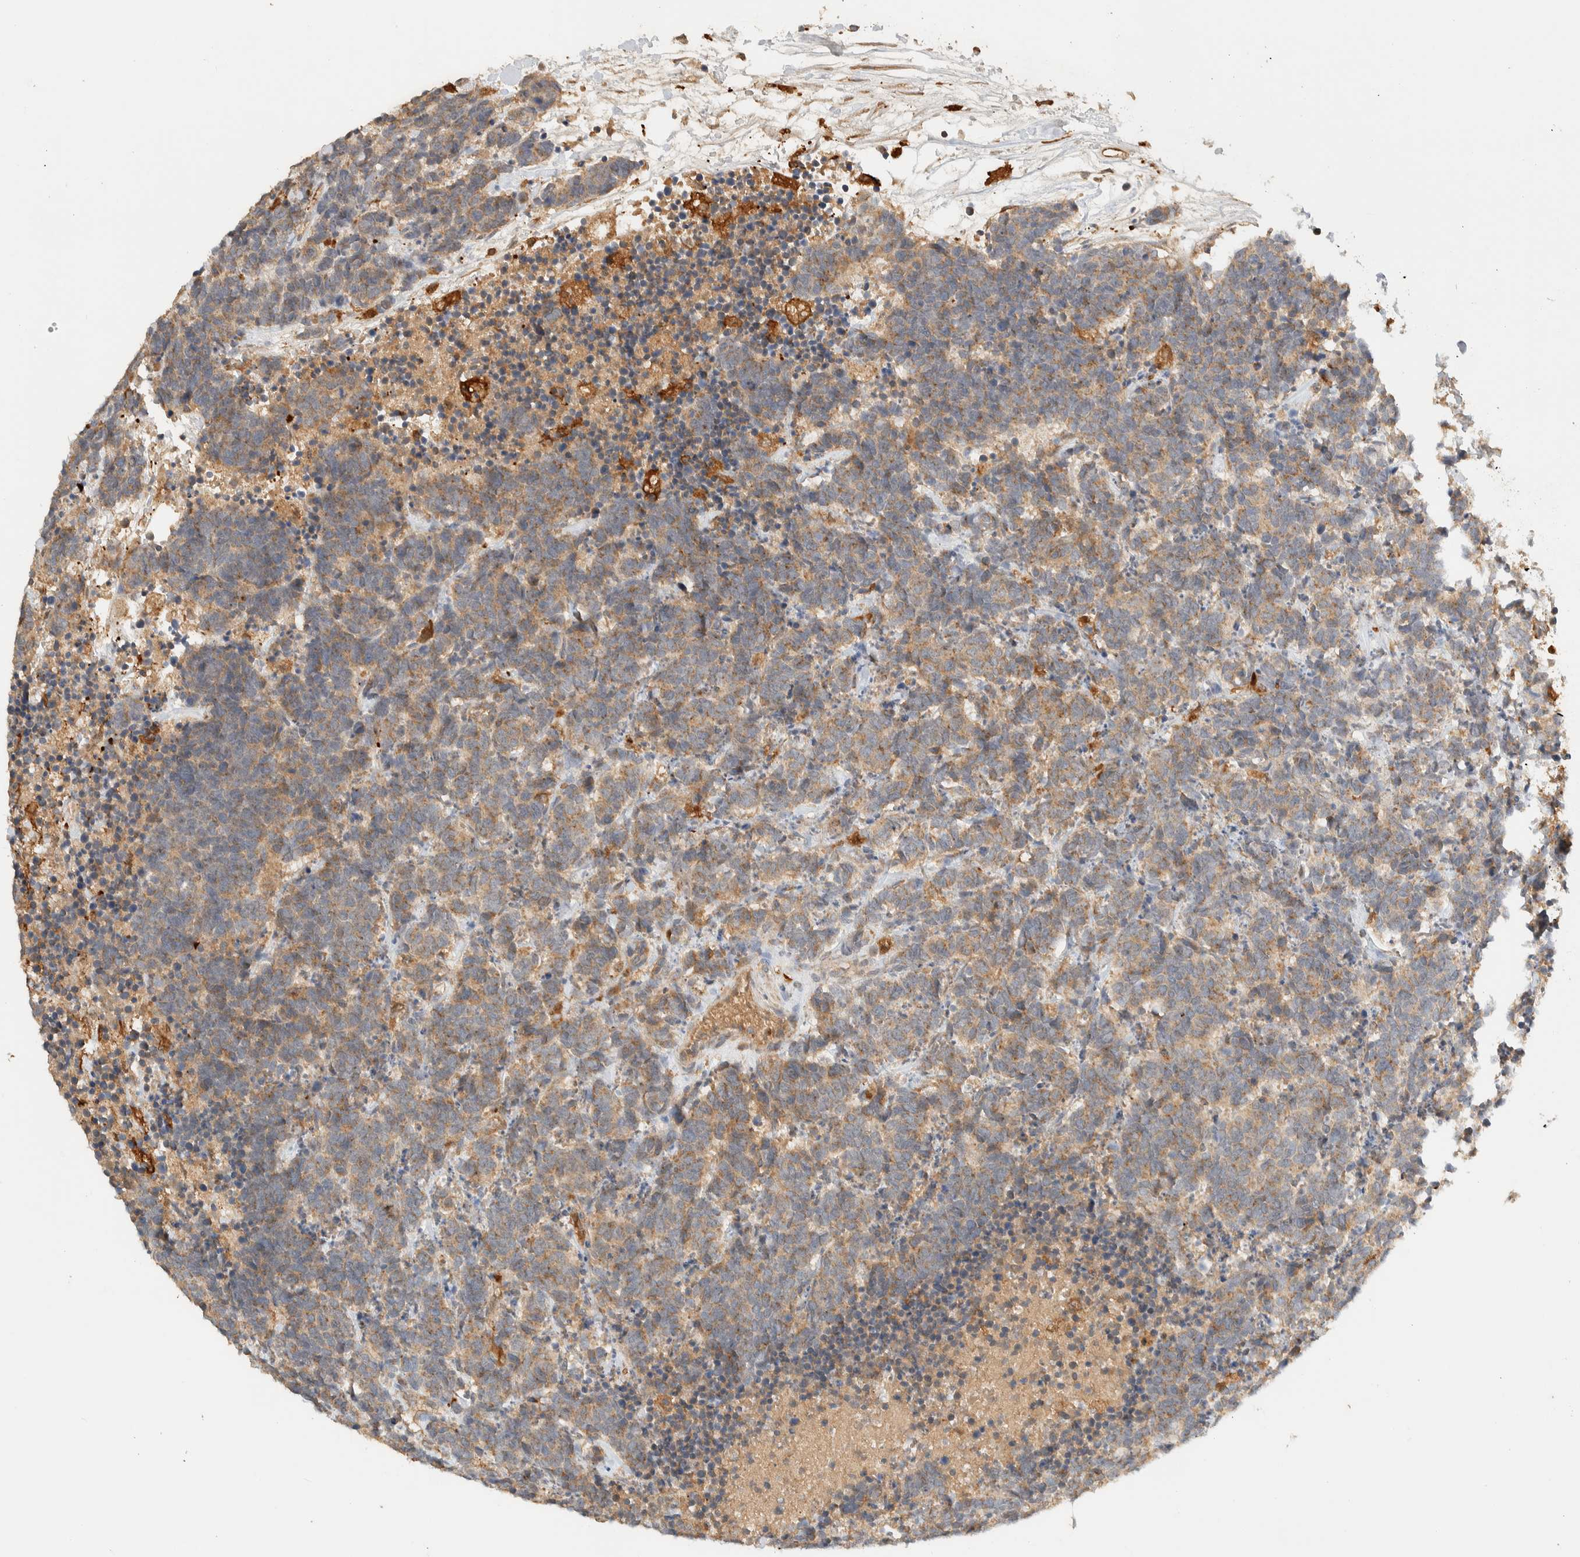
{"staining": {"intensity": "weak", "quantity": ">75%", "location": "cytoplasmic/membranous"}, "tissue": "carcinoid", "cell_type": "Tumor cells", "image_type": "cancer", "snomed": [{"axis": "morphology", "description": "Carcinoma, NOS"}, {"axis": "morphology", "description": "Carcinoid, malignant, NOS"}, {"axis": "topography", "description": "Urinary bladder"}], "caption": "Immunohistochemistry (IHC) photomicrograph of neoplastic tissue: human carcinoid stained using immunohistochemistry displays low levels of weak protein expression localized specifically in the cytoplasmic/membranous of tumor cells, appearing as a cytoplasmic/membranous brown color.", "gene": "TMEM192", "patient": {"sex": "male", "age": 57}}